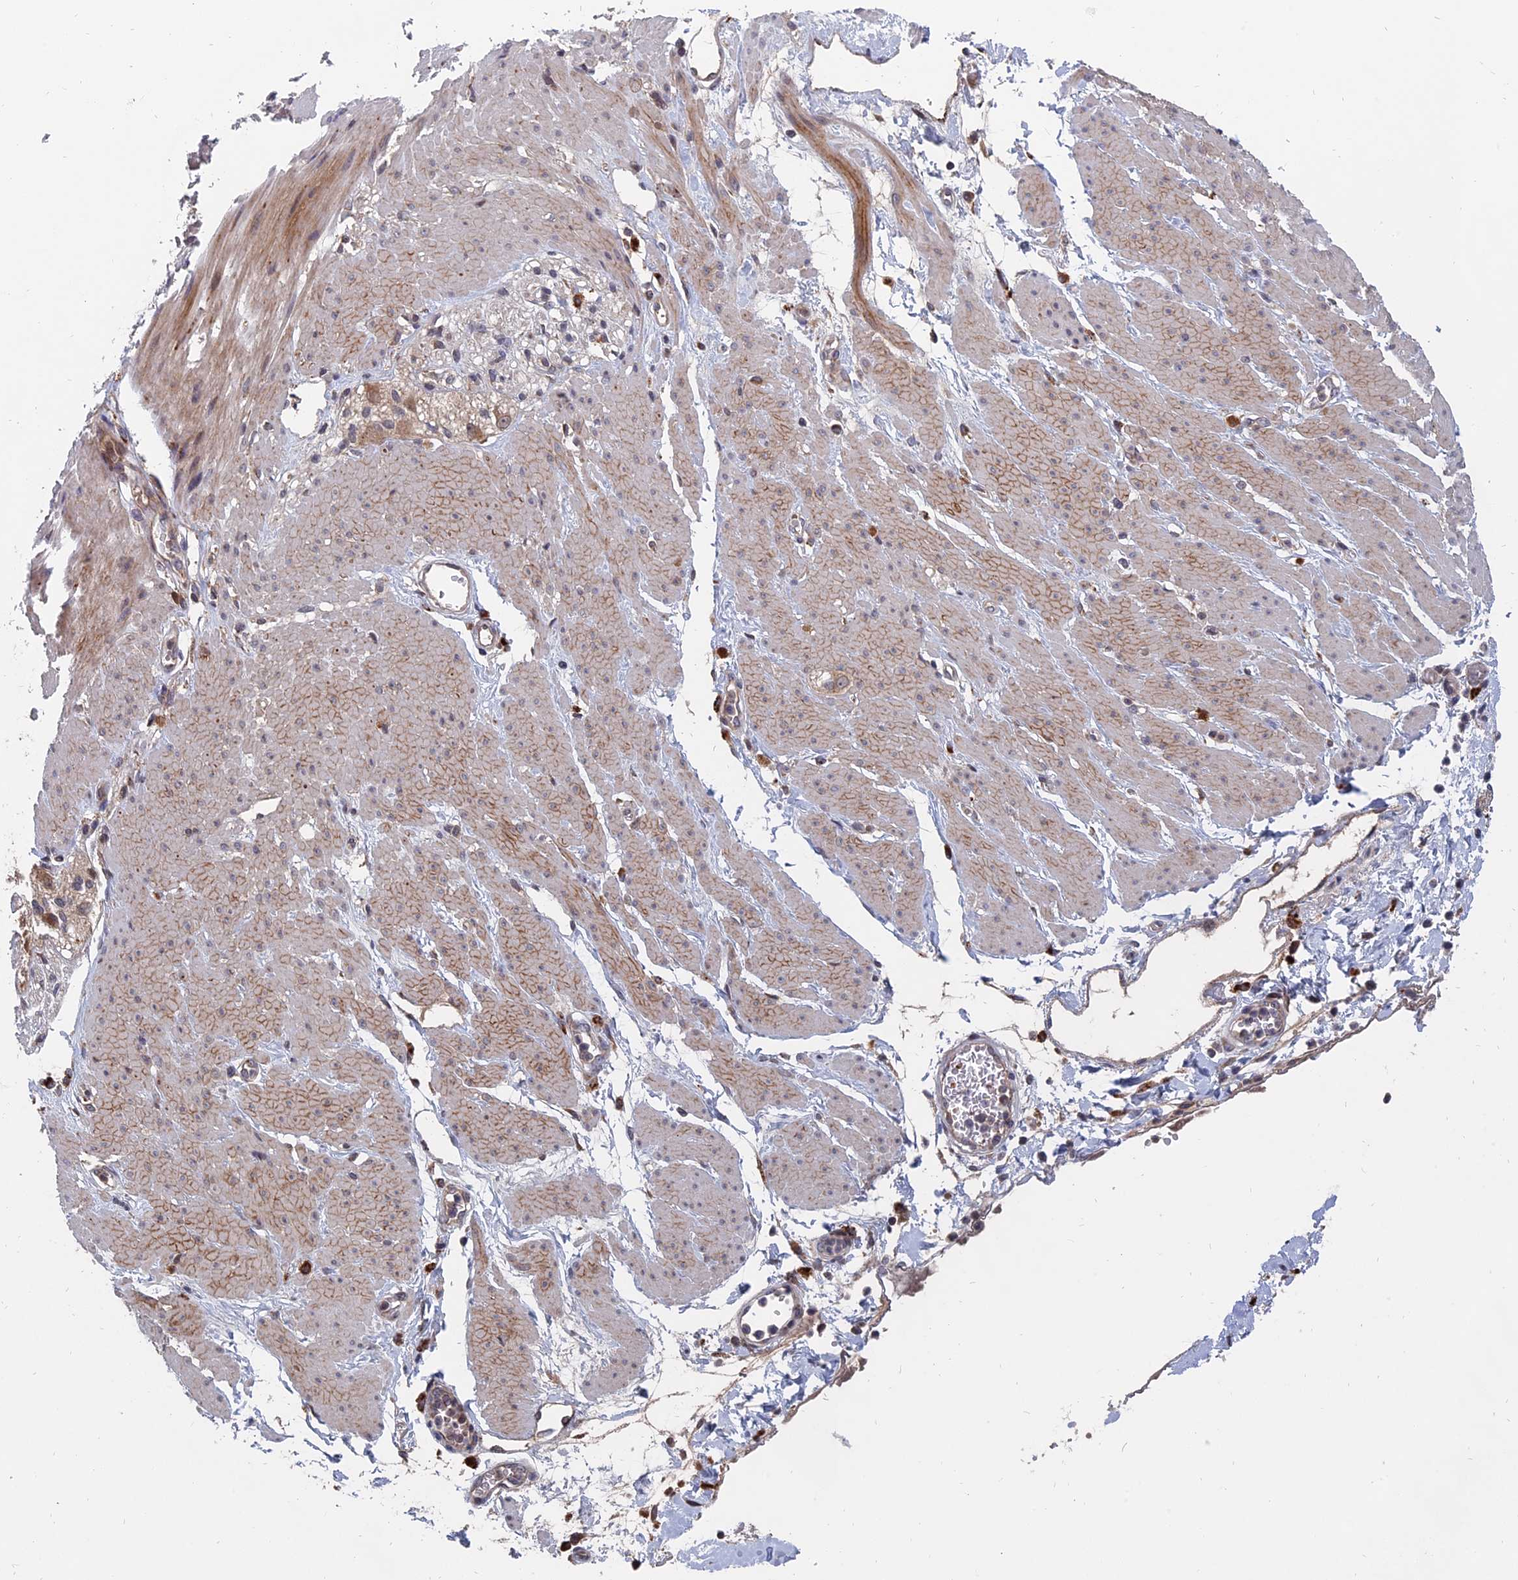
{"staining": {"intensity": "moderate", "quantity": "25%-75%", "location": "cytoplasmic/membranous"}, "tissue": "adipose tissue", "cell_type": "Adipocytes", "image_type": "normal", "snomed": [{"axis": "morphology", "description": "Normal tissue, NOS"}, {"axis": "morphology", "description": "Adenocarcinoma, NOS"}, {"axis": "topography", "description": "Duodenum"}, {"axis": "topography", "description": "Peripheral nerve tissue"}], "caption": "A brown stain labels moderate cytoplasmic/membranous positivity of a protein in adipocytes of unremarkable human adipose tissue. (Brightfield microscopy of DAB IHC at high magnification).", "gene": "TRAPPC2L", "patient": {"sex": "female", "age": 60}}